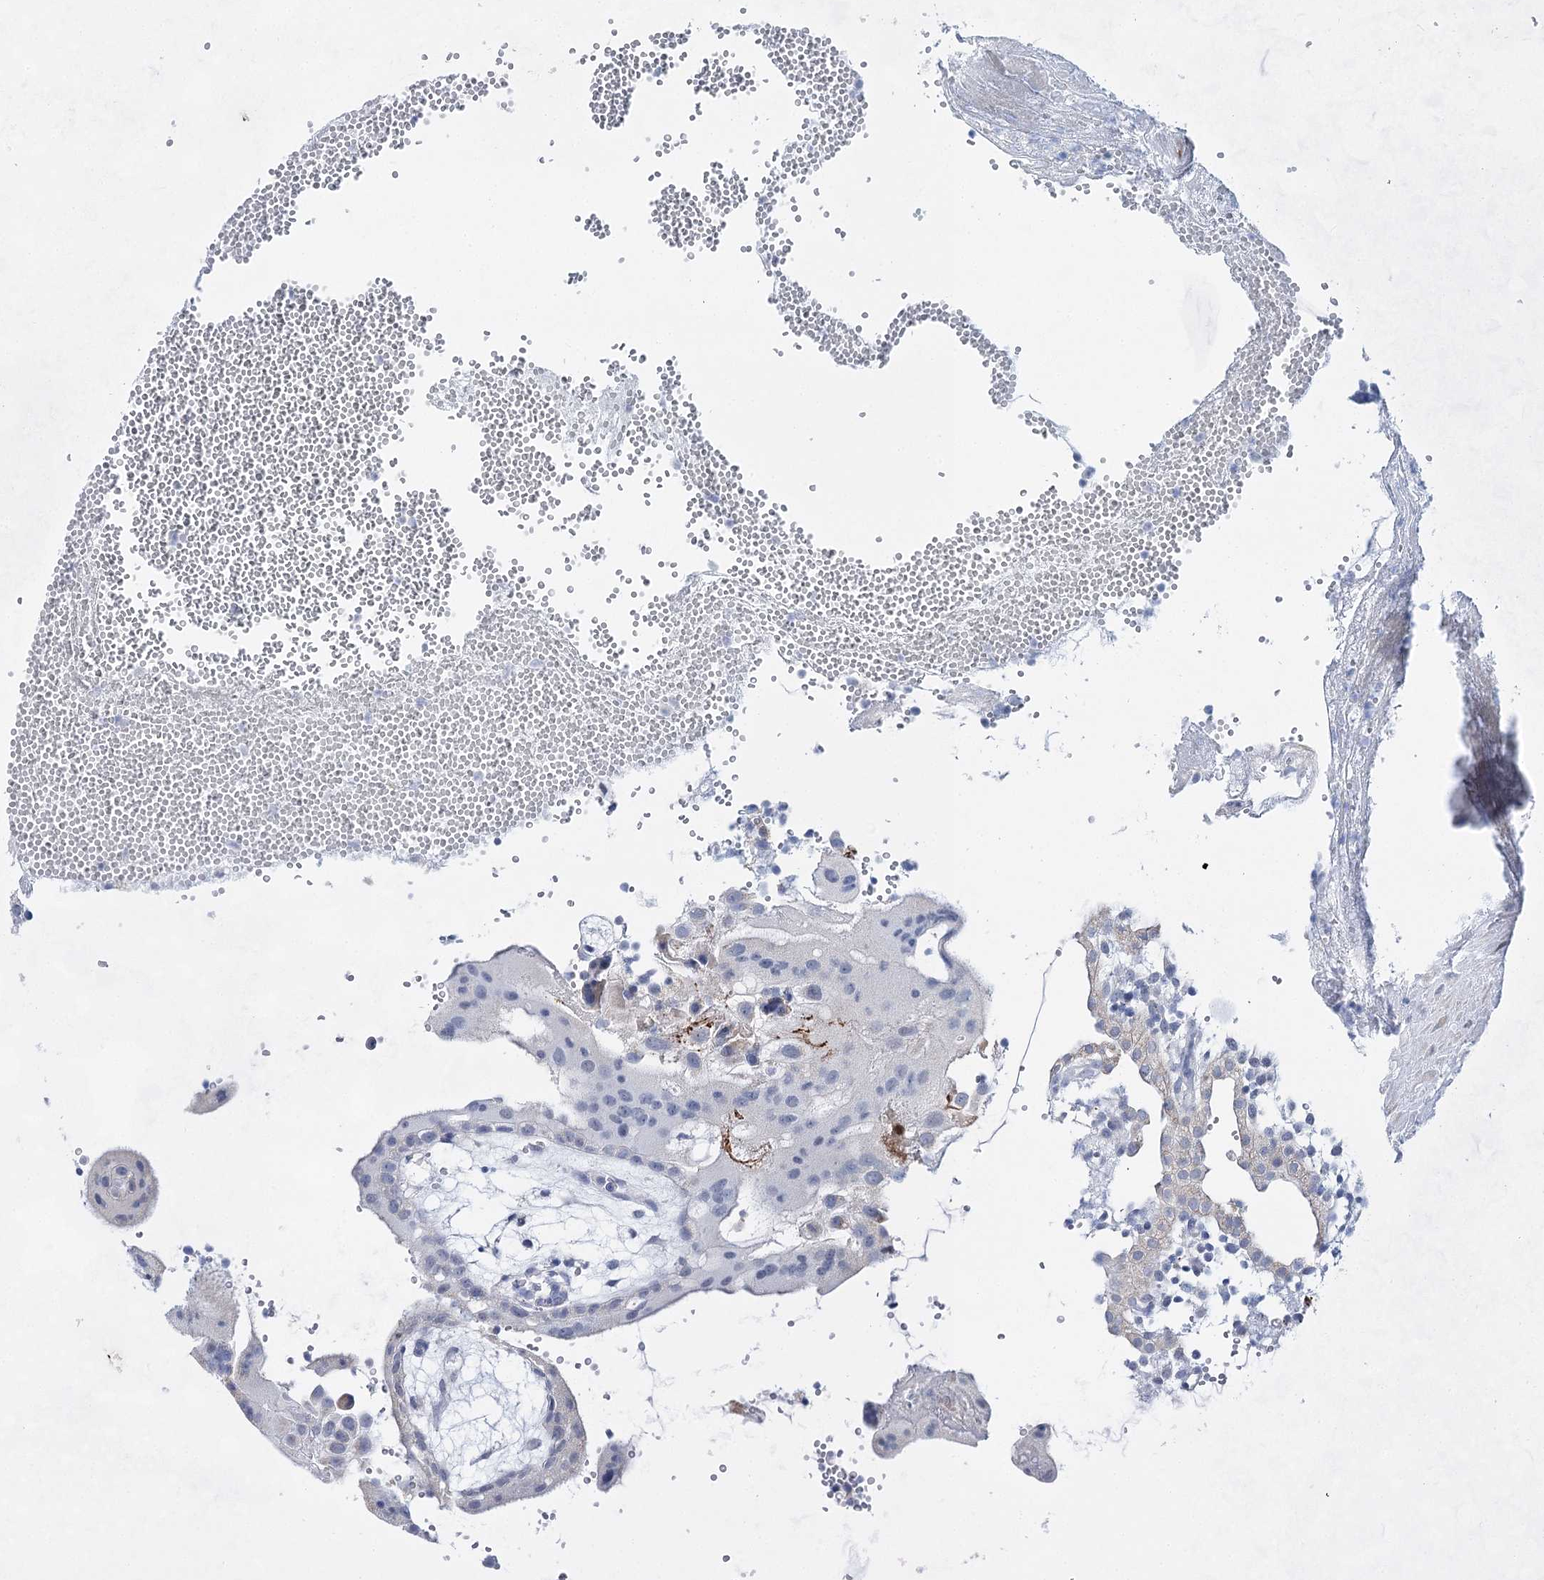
{"staining": {"intensity": "weak", "quantity": "<25%", "location": "cytoplasmic/membranous"}, "tissue": "placenta", "cell_type": "Decidual cells", "image_type": "normal", "snomed": [{"axis": "morphology", "description": "Normal tissue, NOS"}, {"axis": "topography", "description": "Placenta"}], "caption": "Protein analysis of benign placenta demonstrates no significant staining in decidual cells.", "gene": "BPHL", "patient": {"sex": "female", "age": 18}}